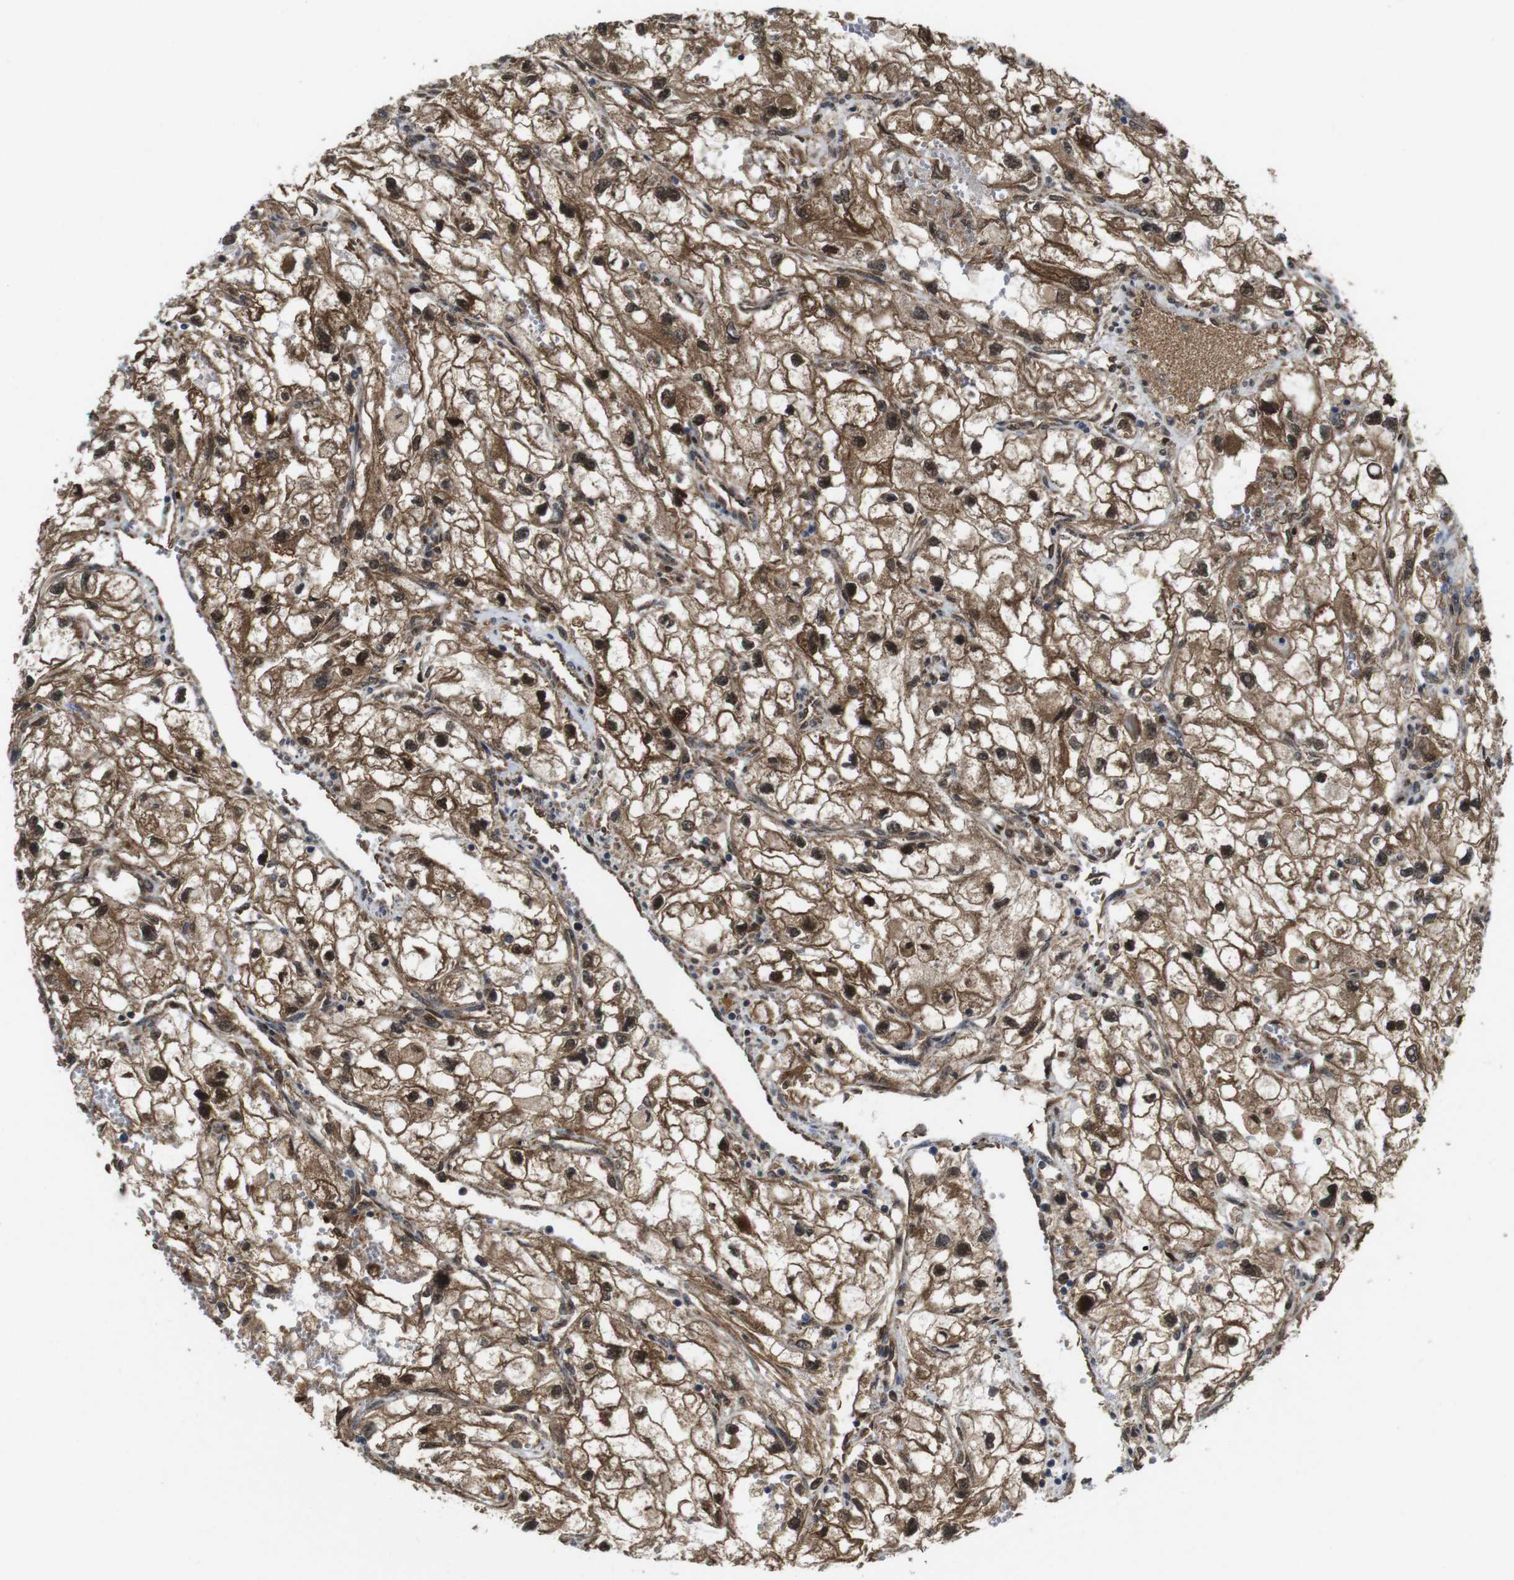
{"staining": {"intensity": "strong", "quantity": ">75%", "location": "cytoplasmic/membranous,nuclear"}, "tissue": "renal cancer", "cell_type": "Tumor cells", "image_type": "cancer", "snomed": [{"axis": "morphology", "description": "Adenocarcinoma, NOS"}, {"axis": "topography", "description": "Kidney"}], "caption": "Human renal cancer (adenocarcinoma) stained with a protein marker demonstrates strong staining in tumor cells.", "gene": "YWHAG", "patient": {"sex": "female", "age": 70}}